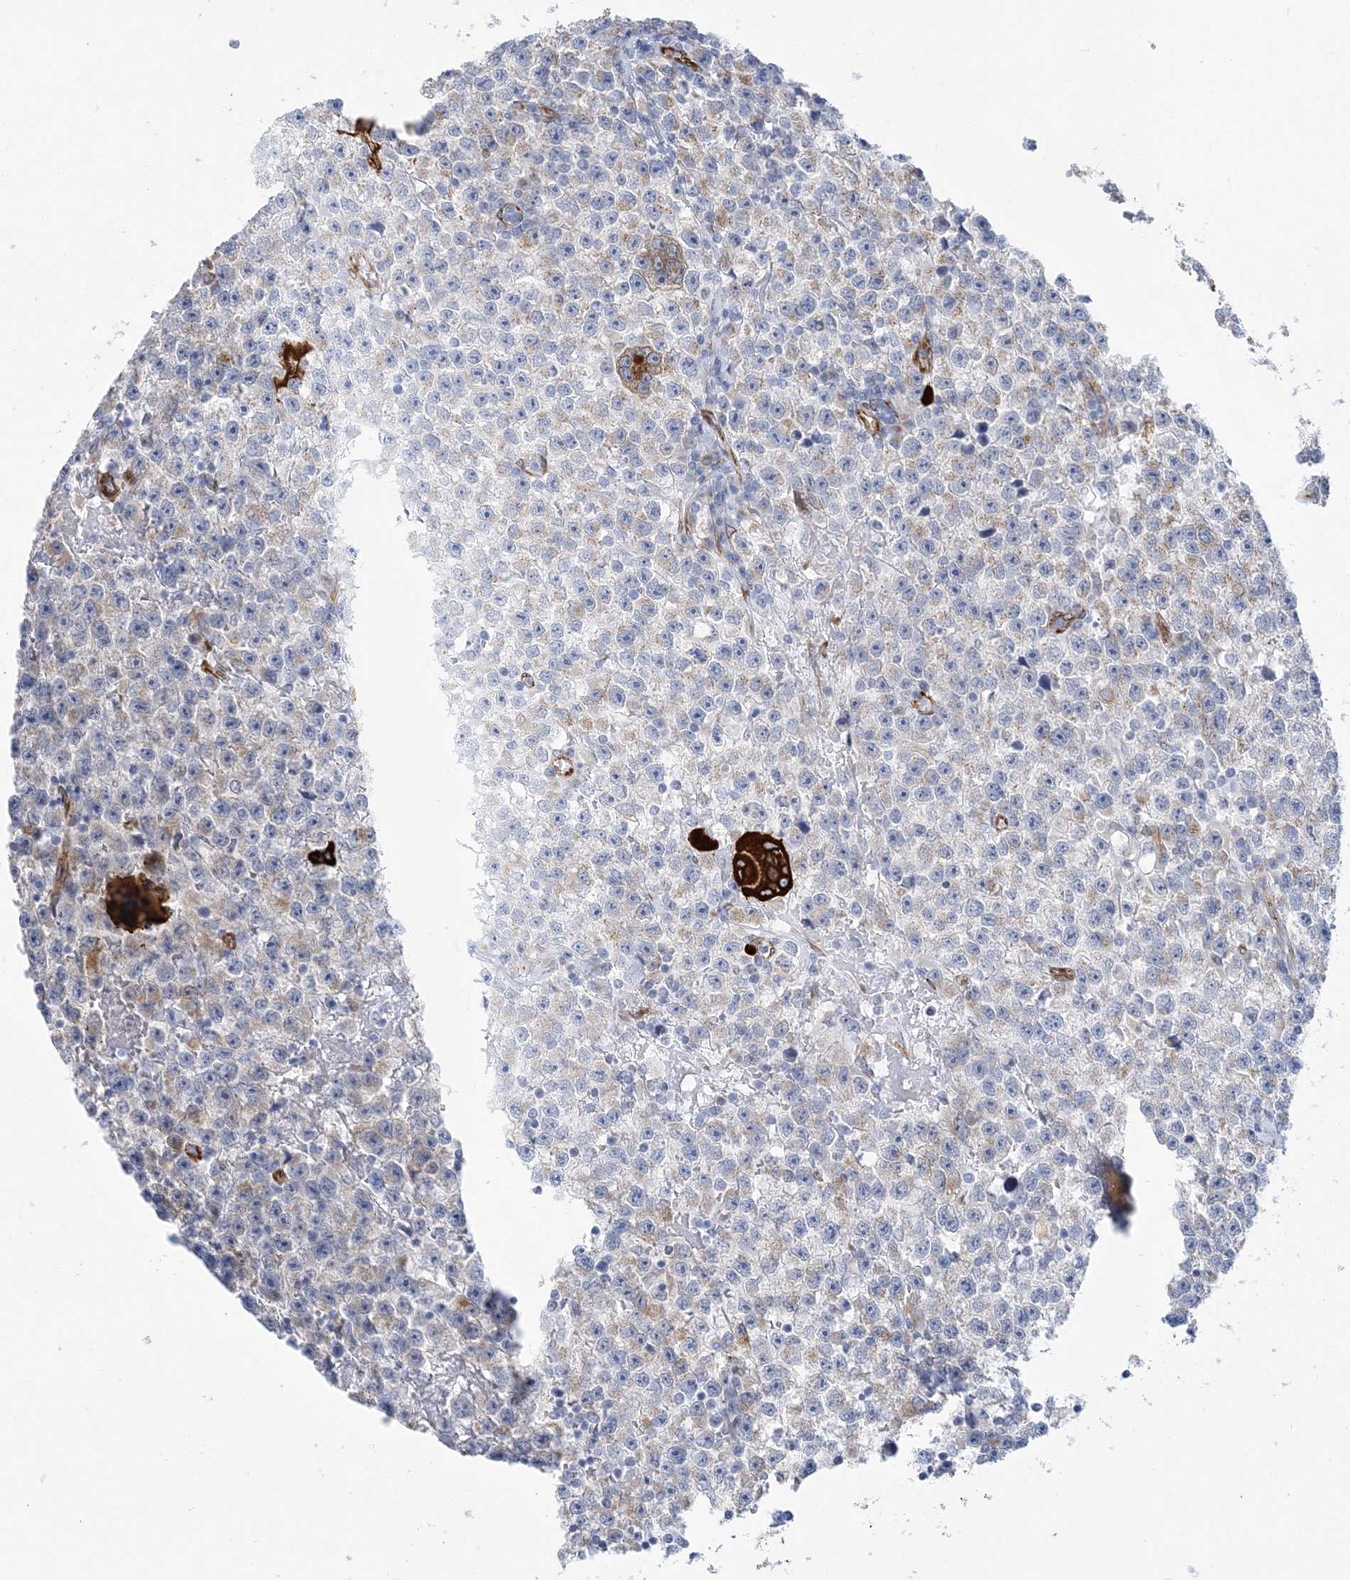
{"staining": {"intensity": "negative", "quantity": "none", "location": "none"}, "tissue": "testis cancer", "cell_type": "Tumor cells", "image_type": "cancer", "snomed": [{"axis": "morphology", "description": "Seminoma, NOS"}, {"axis": "topography", "description": "Testis"}], "caption": "Immunohistochemistry photomicrograph of testis cancer stained for a protein (brown), which displays no positivity in tumor cells.", "gene": "PLEKHG4B", "patient": {"sex": "male", "age": 22}}